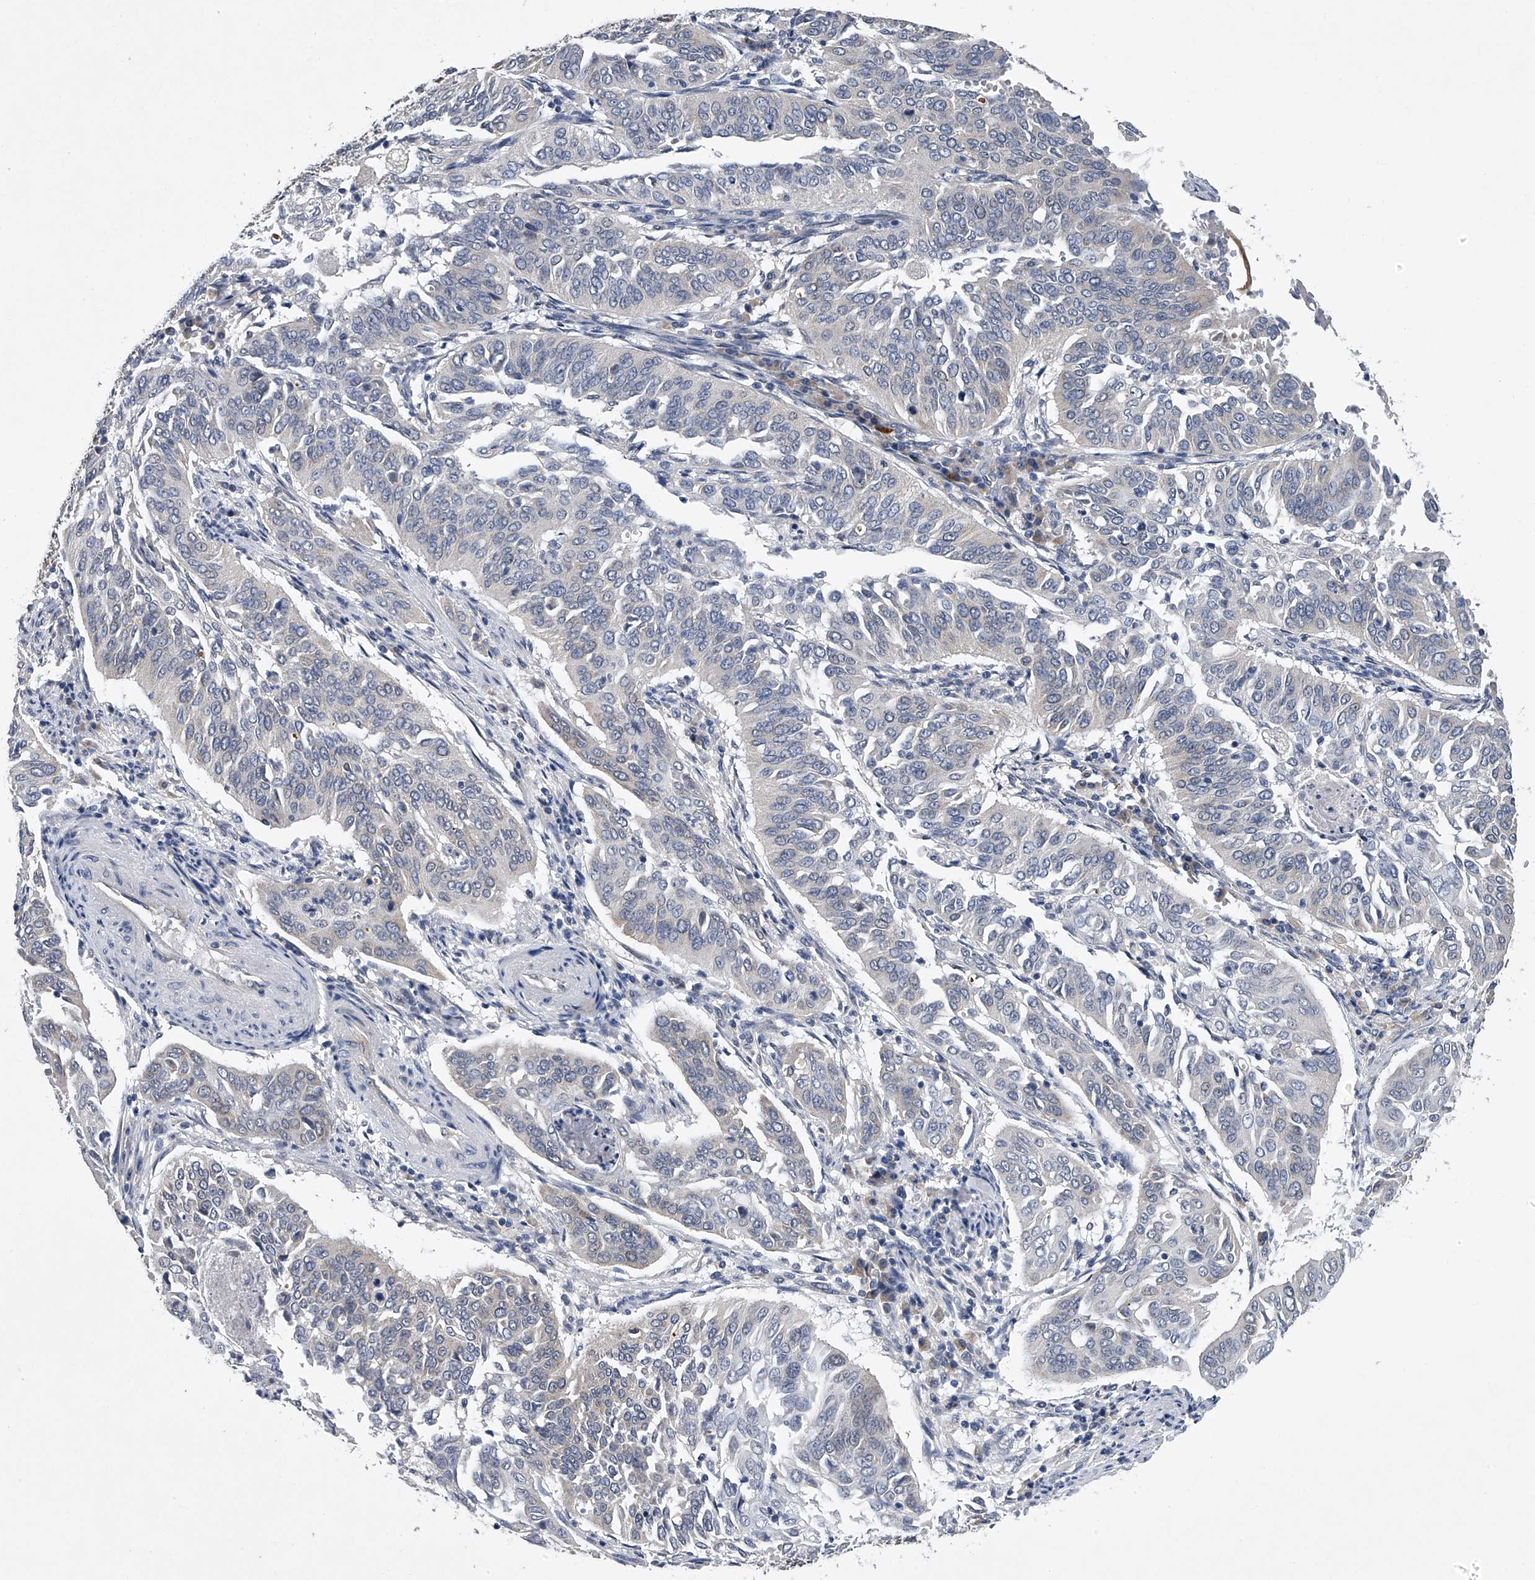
{"staining": {"intensity": "negative", "quantity": "none", "location": "none"}, "tissue": "cervical cancer", "cell_type": "Tumor cells", "image_type": "cancer", "snomed": [{"axis": "morphology", "description": "Normal tissue, NOS"}, {"axis": "morphology", "description": "Squamous cell carcinoma, NOS"}, {"axis": "topography", "description": "Cervix"}], "caption": "IHC micrograph of neoplastic tissue: cervical squamous cell carcinoma stained with DAB displays no significant protein positivity in tumor cells.", "gene": "RNF5", "patient": {"sex": "female", "age": 39}}